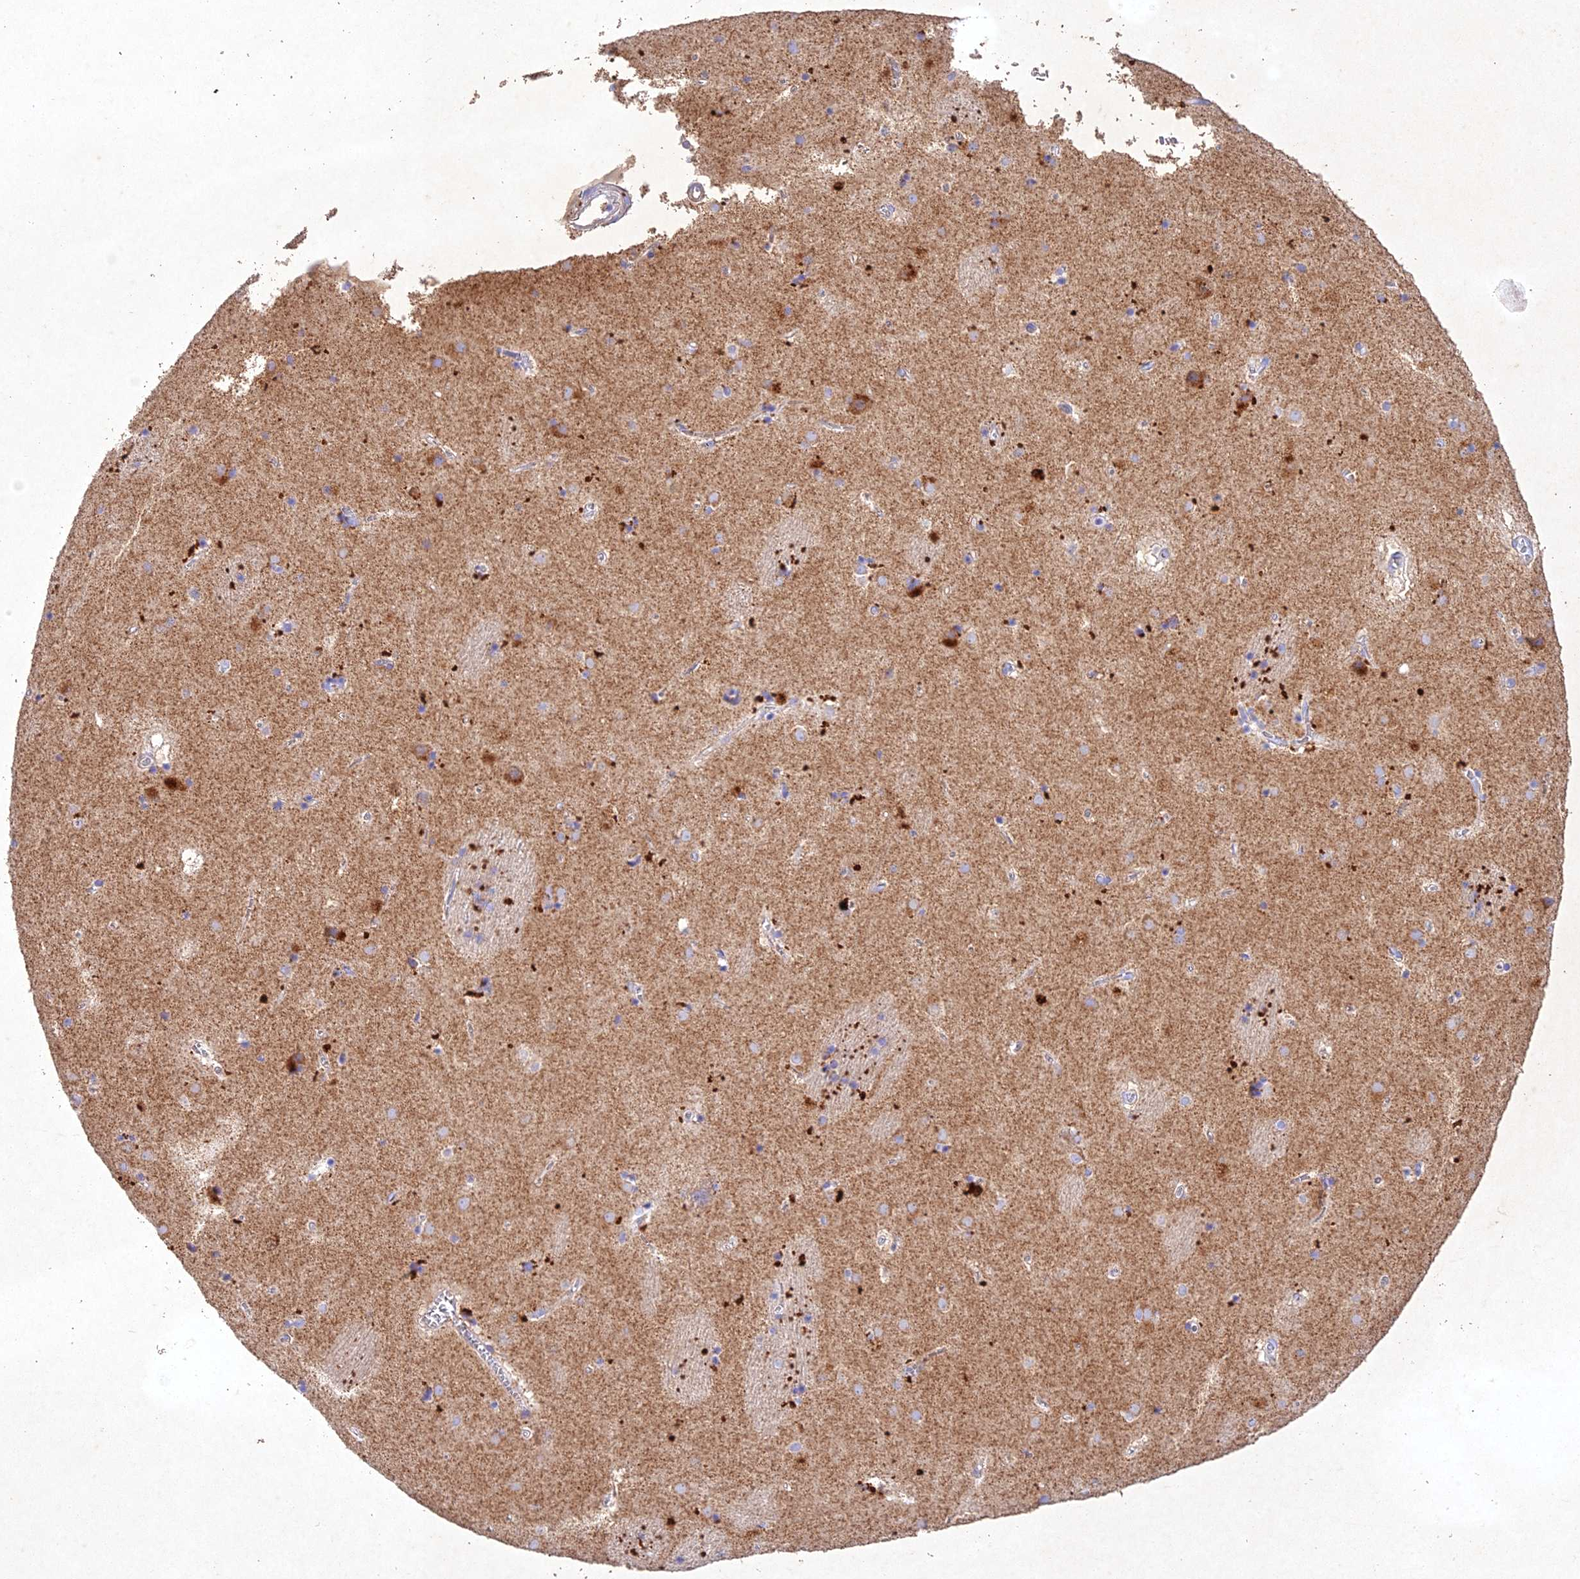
{"staining": {"intensity": "negative", "quantity": "none", "location": "none"}, "tissue": "caudate", "cell_type": "Glial cells", "image_type": "normal", "snomed": [{"axis": "morphology", "description": "Normal tissue, NOS"}, {"axis": "topography", "description": "Lateral ventricle wall"}], "caption": "High power microscopy histopathology image of an IHC photomicrograph of unremarkable caudate, revealing no significant staining in glial cells.", "gene": "NDUFV1", "patient": {"sex": "male", "age": 70}}